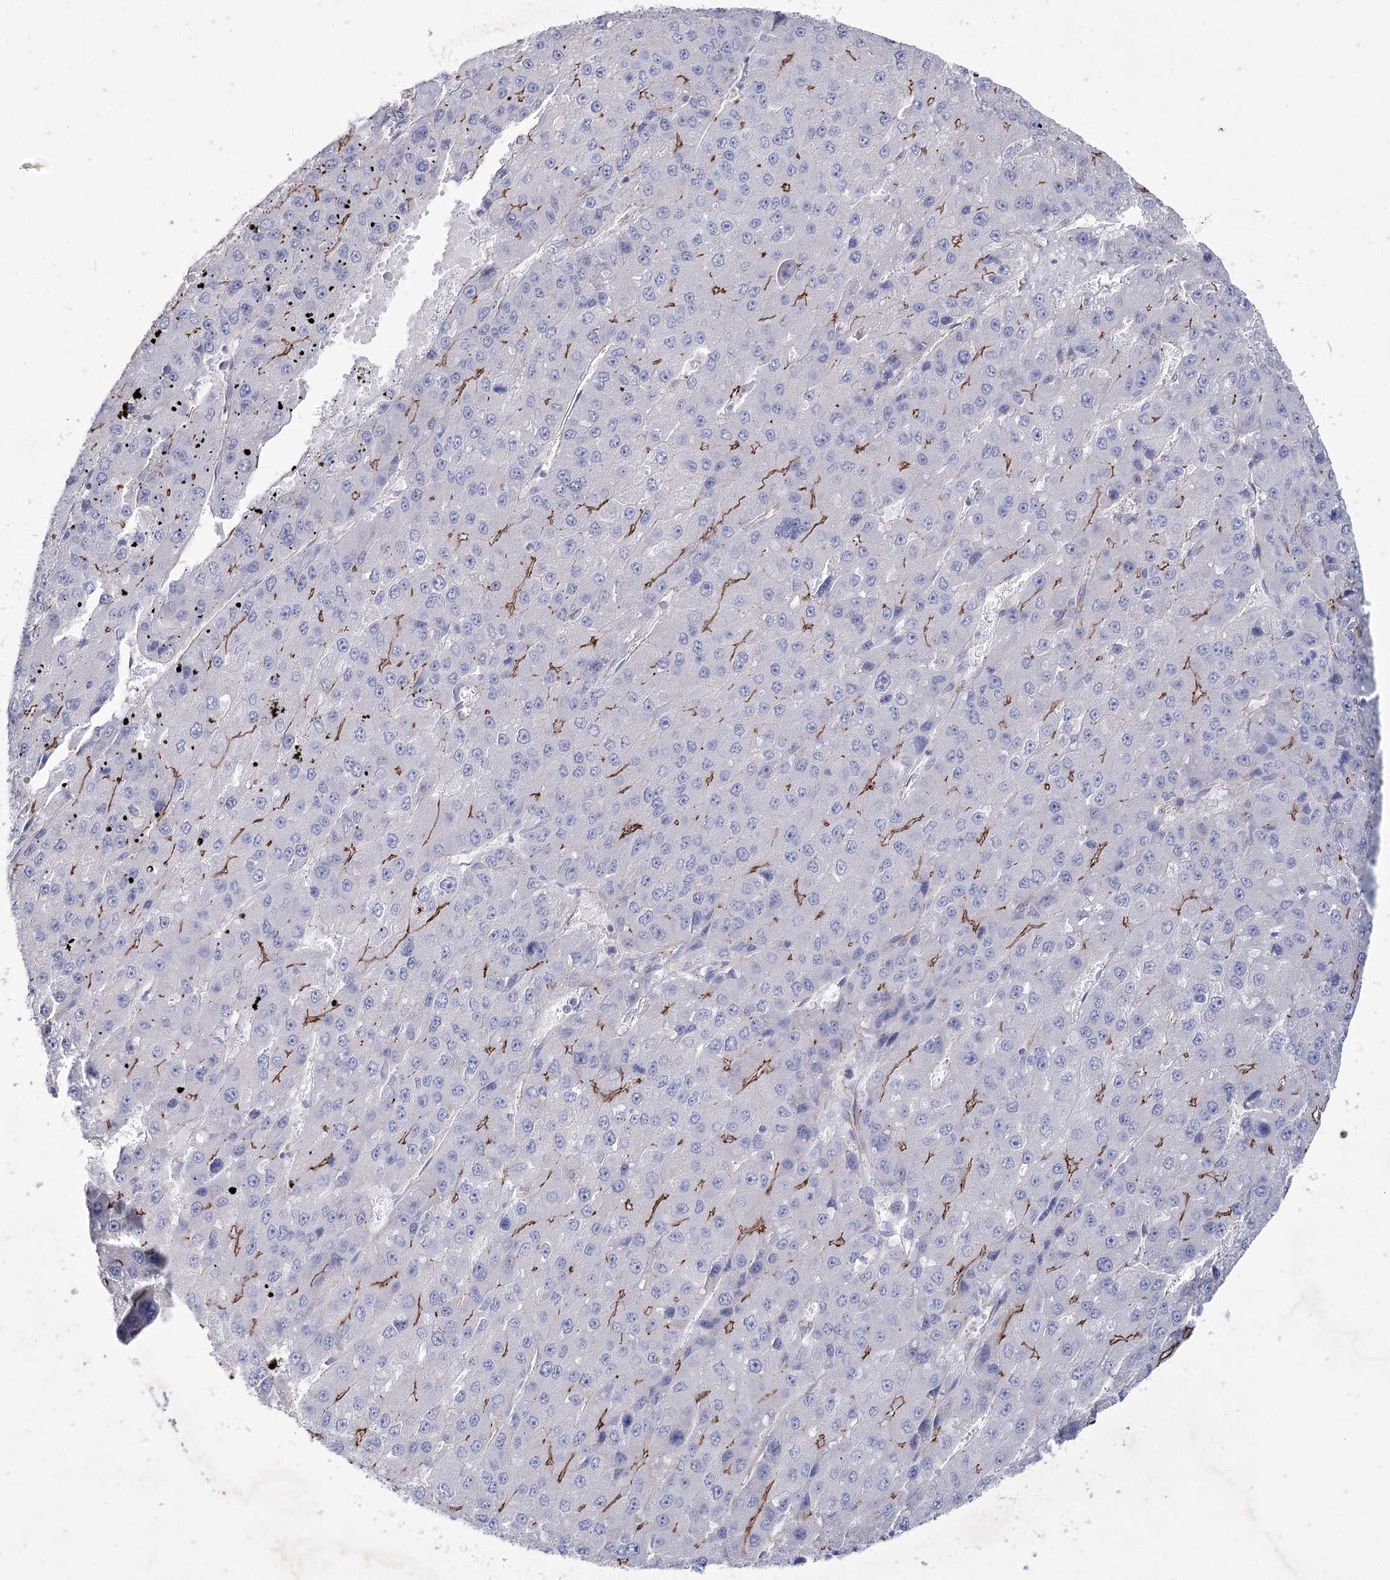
{"staining": {"intensity": "moderate", "quantity": "<25%", "location": "cytoplasmic/membranous"}, "tissue": "liver cancer", "cell_type": "Tumor cells", "image_type": "cancer", "snomed": [{"axis": "morphology", "description": "Carcinoma, Hepatocellular, NOS"}, {"axis": "topography", "description": "Liver"}], "caption": "There is low levels of moderate cytoplasmic/membranous positivity in tumor cells of liver hepatocellular carcinoma, as demonstrated by immunohistochemical staining (brown color).", "gene": "LDLRAD3", "patient": {"sex": "female", "age": 73}}